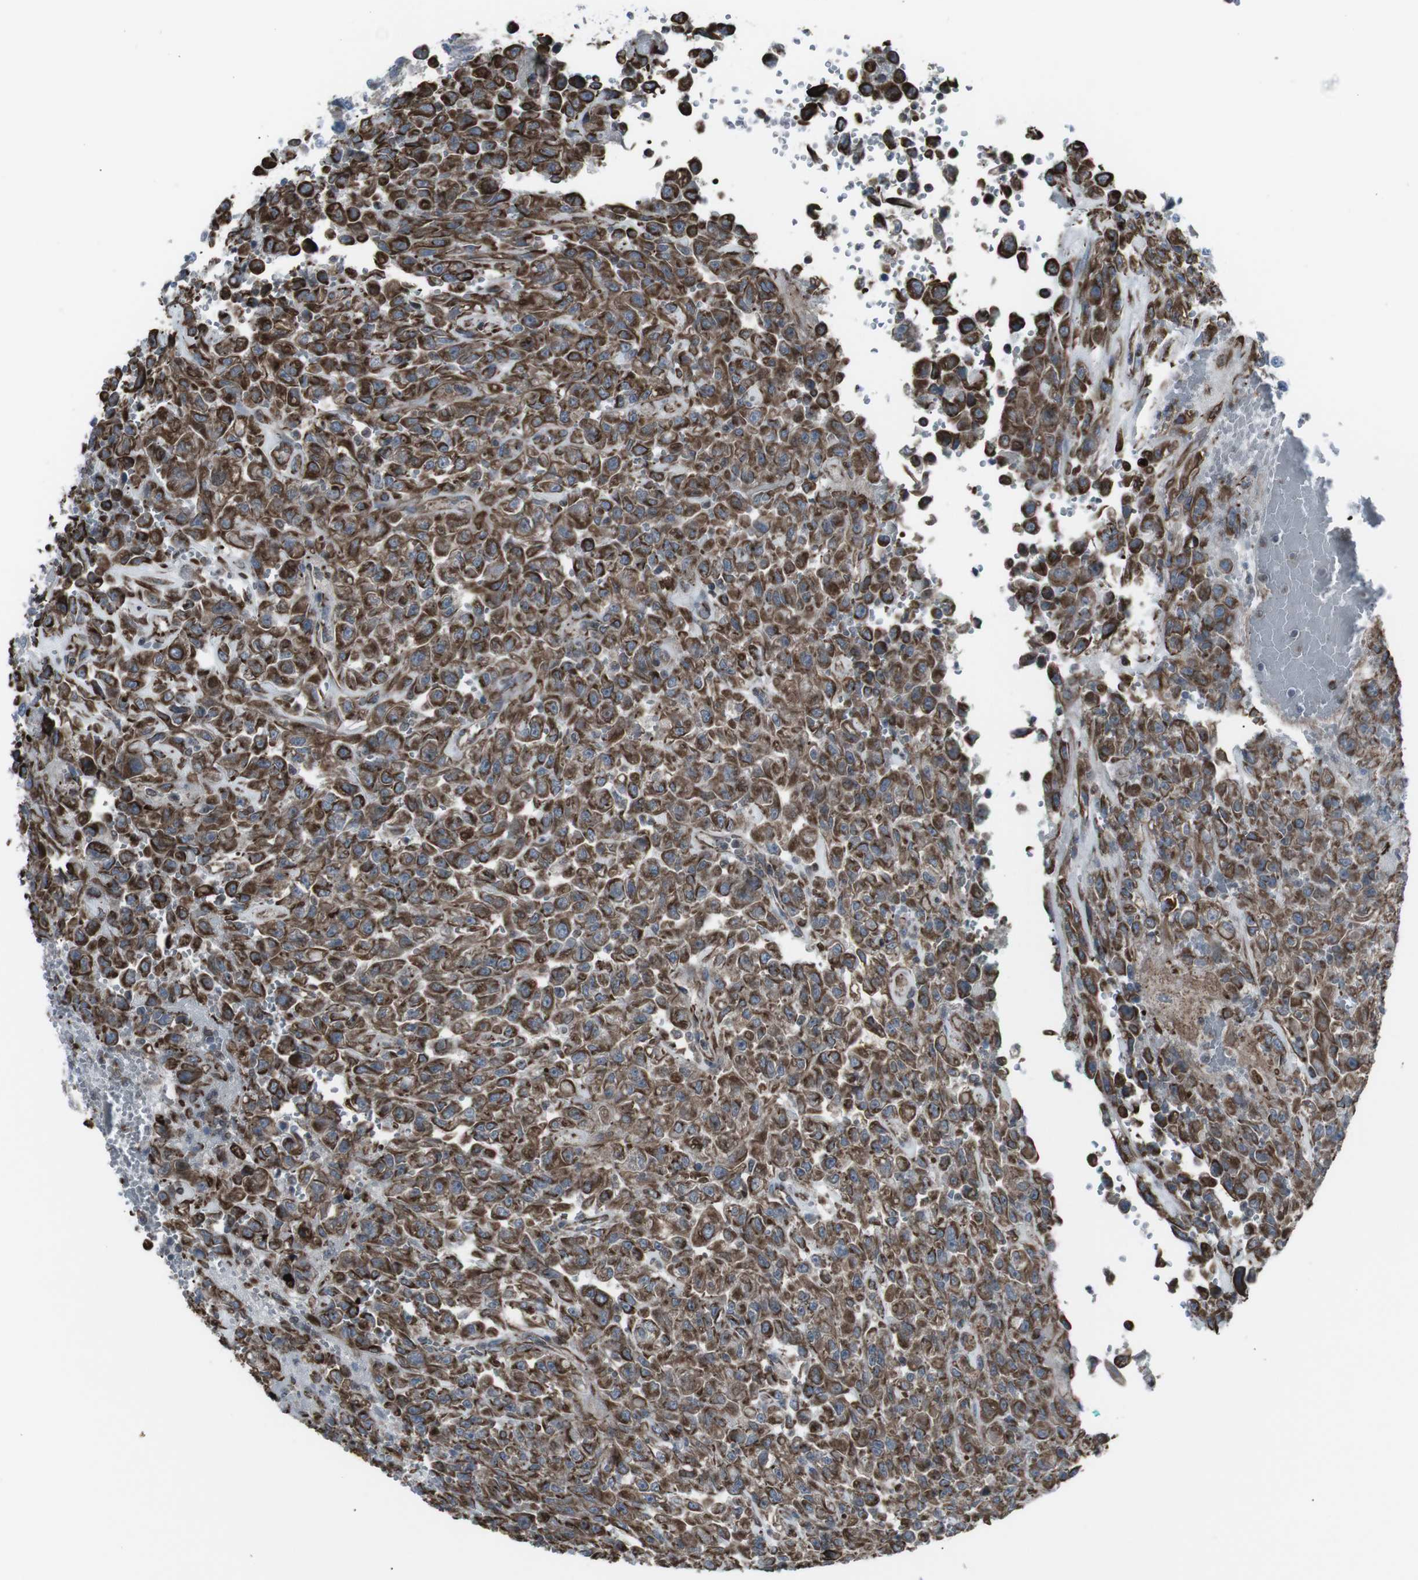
{"staining": {"intensity": "strong", "quantity": ">75%", "location": "cytoplasmic/membranous"}, "tissue": "urothelial cancer", "cell_type": "Tumor cells", "image_type": "cancer", "snomed": [{"axis": "morphology", "description": "Urothelial carcinoma, High grade"}, {"axis": "topography", "description": "Urinary bladder"}], "caption": "Protein analysis of high-grade urothelial carcinoma tissue demonstrates strong cytoplasmic/membranous staining in approximately >75% of tumor cells.", "gene": "TMEM141", "patient": {"sex": "male", "age": 46}}